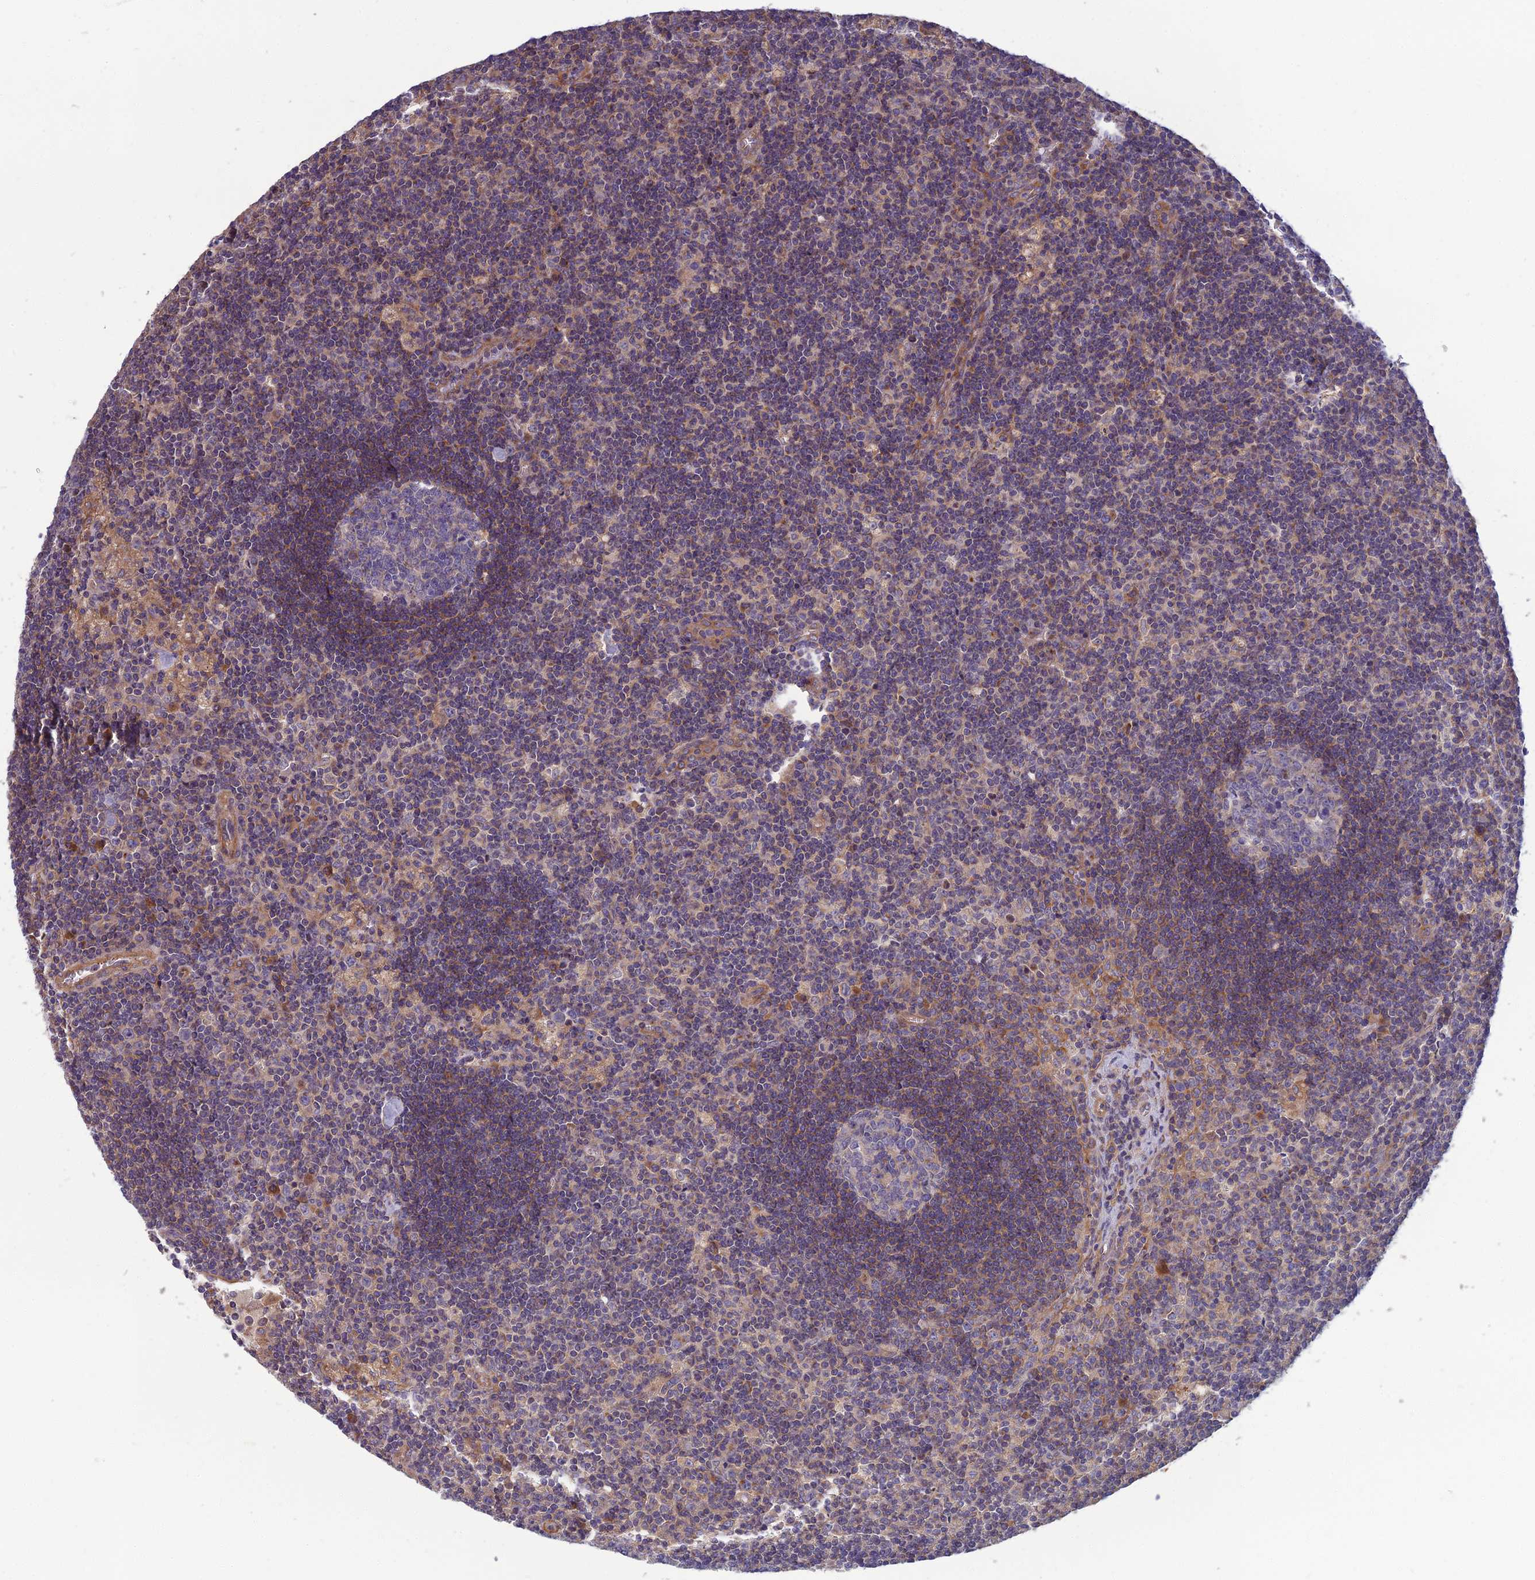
{"staining": {"intensity": "moderate", "quantity": "<25%", "location": "cytoplasmic/membranous"}, "tissue": "lymph node", "cell_type": "Germinal center cells", "image_type": "normal", "snomed": [{"axis": "morphology", "description": "Normal tissue, NOS"}, {"axis": "topography", "description": "Lymph node"}], "caption": "High-power microscopy captured an IHC histopathology image of unremarkable lymph node, revealing moderate cytoplasmic/membranous staining in approximately <25% of germinal center cells.", "gene": "WDR24", "patient": {"sex": "male", "age": 58}}